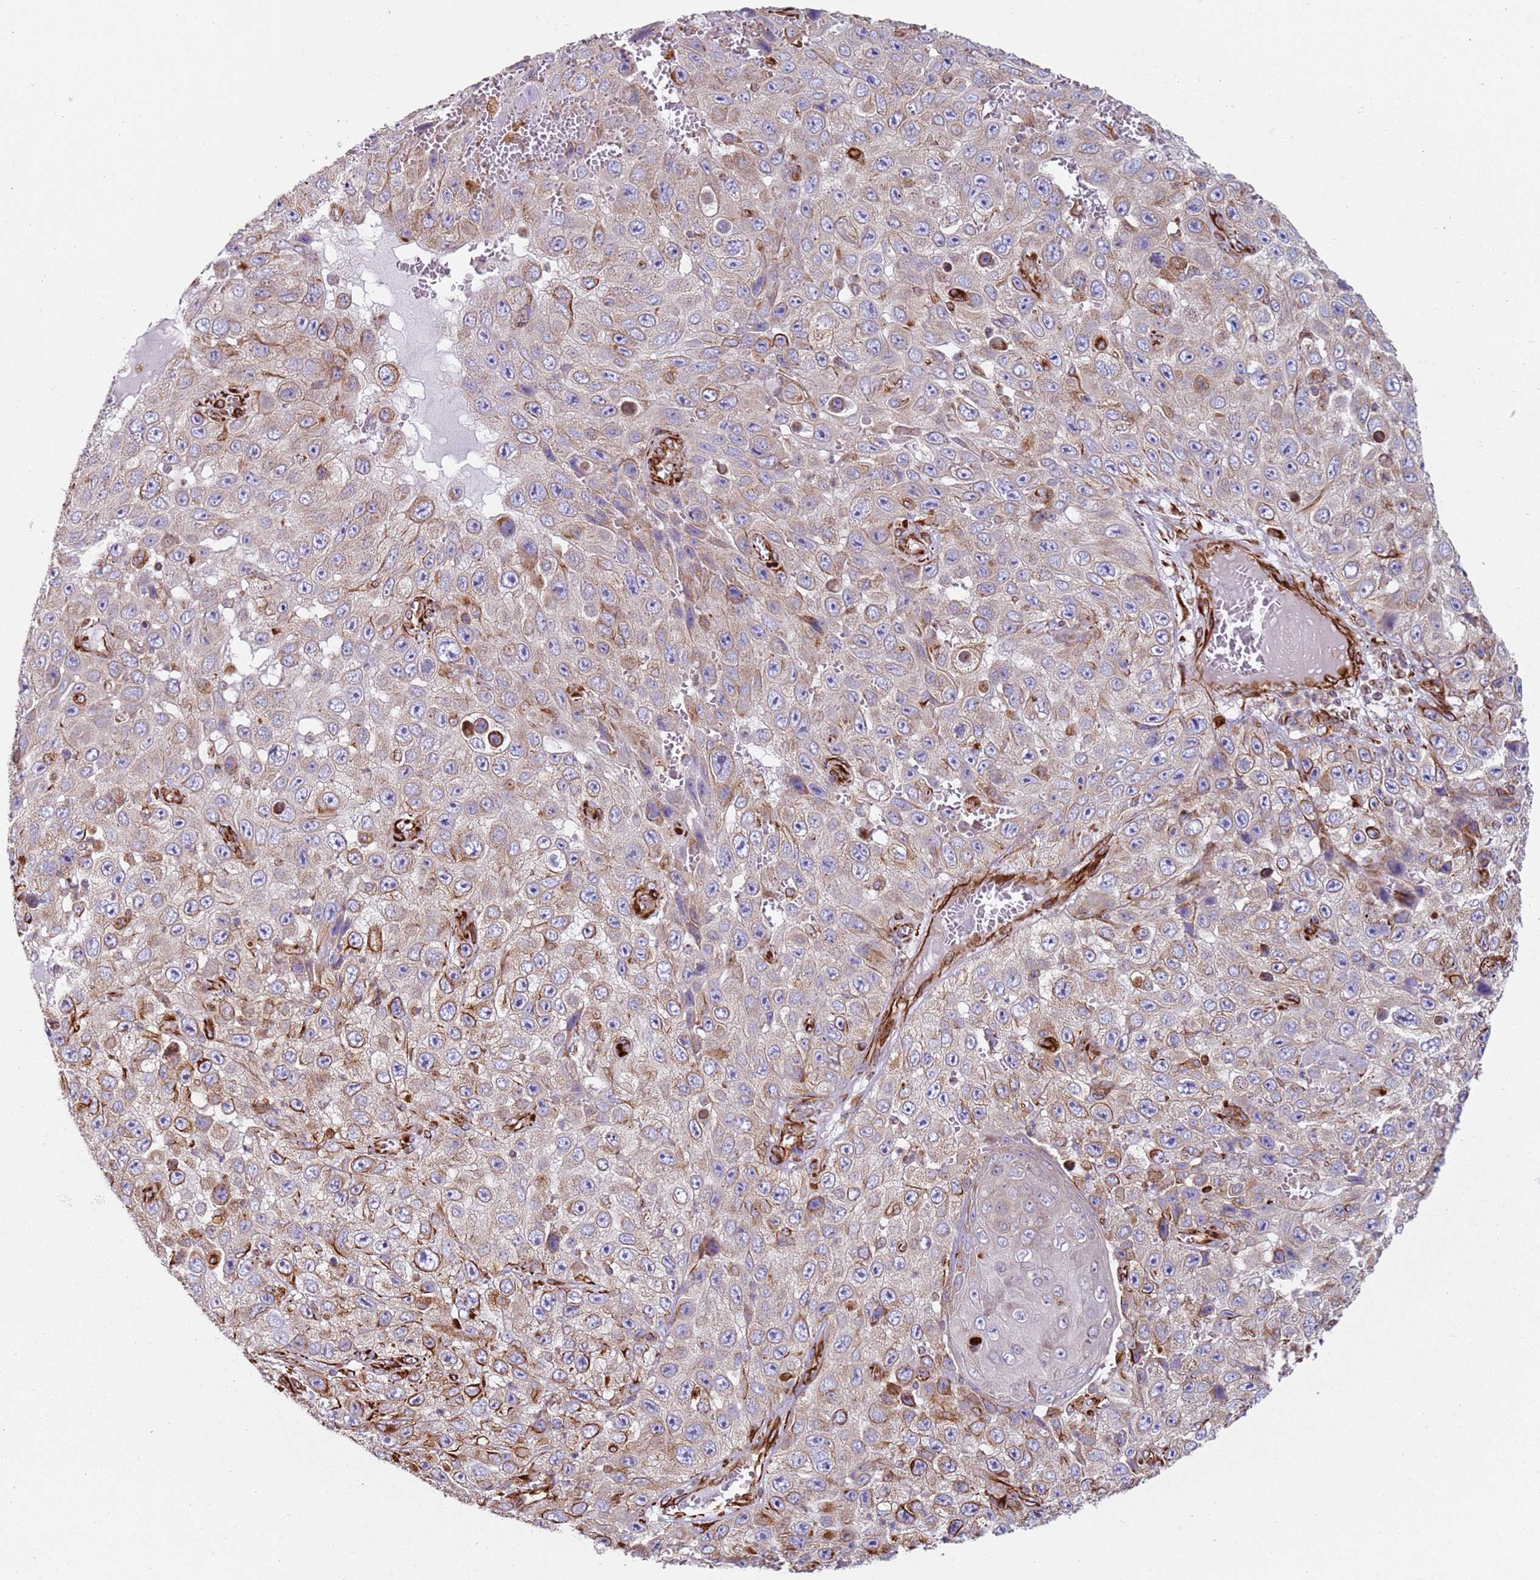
{"staining": {"intensity": "weak", "quantity": "<25%", "location": "cytoplasmic/membranous"}, "tissue": "skin cancer", "cell_type": "Tumor cells", "image_type": "cancer", "snomed": [{"axis": "morphology", "description": "Squamous cell carcinoma, NOS"}, {"axis": "topography", "description": "Skin"}], "caption": "A photomicrograph of squamous cell carcinoma (skin) stained for a protein demonstrates no brown staining in tumor cells.", "gene": "SNAPIN", "patient": {"sex": "male", "age": 82}}